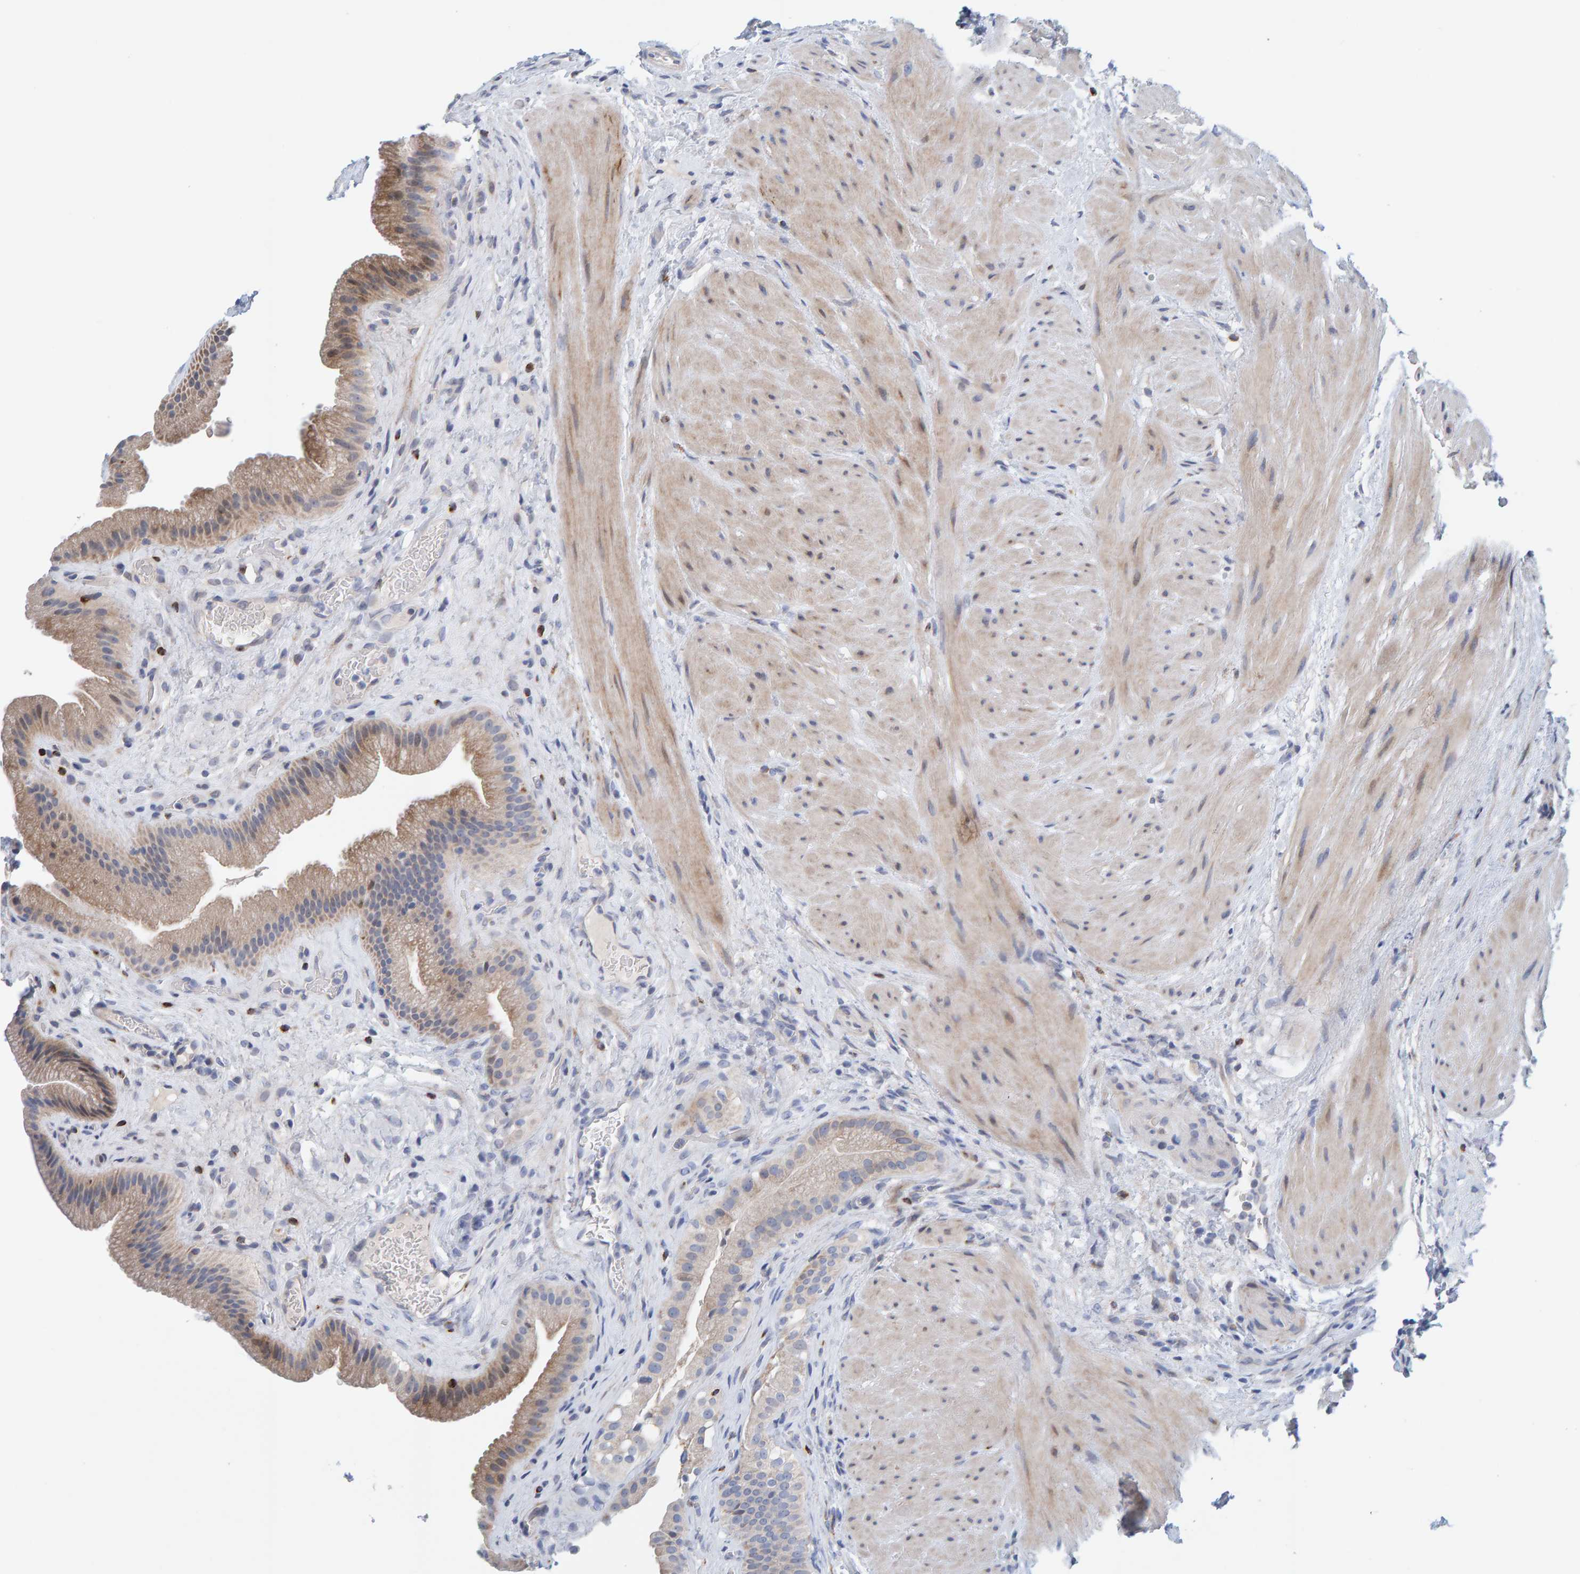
{"staining": {"intensity": "weak", "quantity": "25%-75%", "location": "cytoplasmic/membranous"}, "tissue": "gallbladder", "cell_type": "Glandular cells", "image_type": "normal", "snomed": [{"axis": "morphology", "description": "Normal tissue, NOS"}, {"axis": "topography", "description": "Gallbladder"}], "caption": "Immunohistochemical staining of normal human gallbladder reveals low levels of weak cytoplasmic/membranous positivity in approximately 25%-75% of glandular cells. (DAB (3,3'-diaminobenzidine) IHC, brown staining for protein, blue staining for nuclei).", "gene": "ZC3H3", "patient": {"sex": "male", "age": 49}}